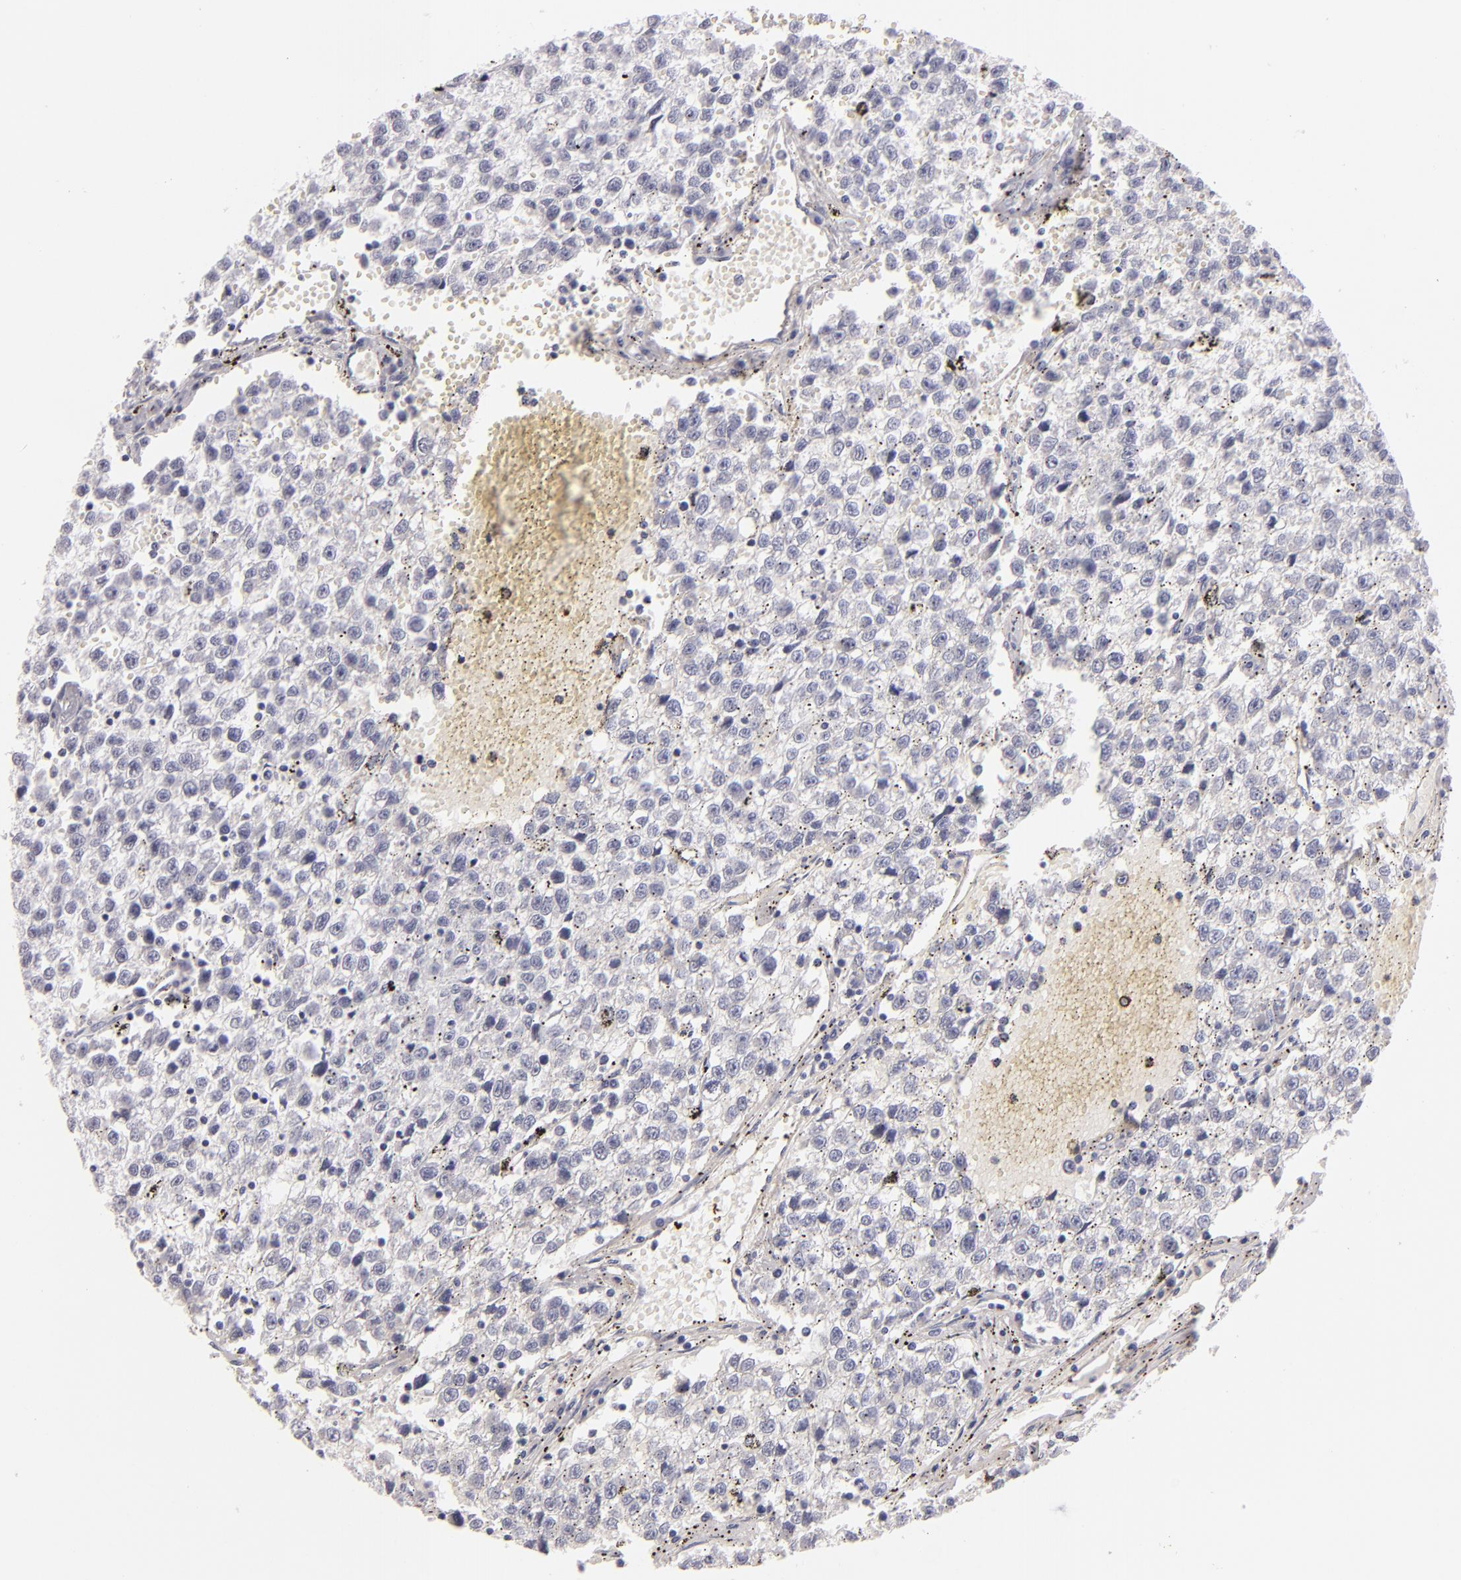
{"staining": {"intensity": "negative", "quantity": "none", "location": "none"}, "tissue": "testis cancer", "cell_type": "Tumor cells", "image_type": "cancer", "snomed": [{"axis": "morphology", "description": "Seminoma, NOS"}, {"axis": "topography", "description": "Testis"}], "caption": "Immunohistochemical staining of human testis seminoma shows no significant staining in tumor cells.", "gene": "F13A1", "patient": {"sex": "male", "age": 35}}